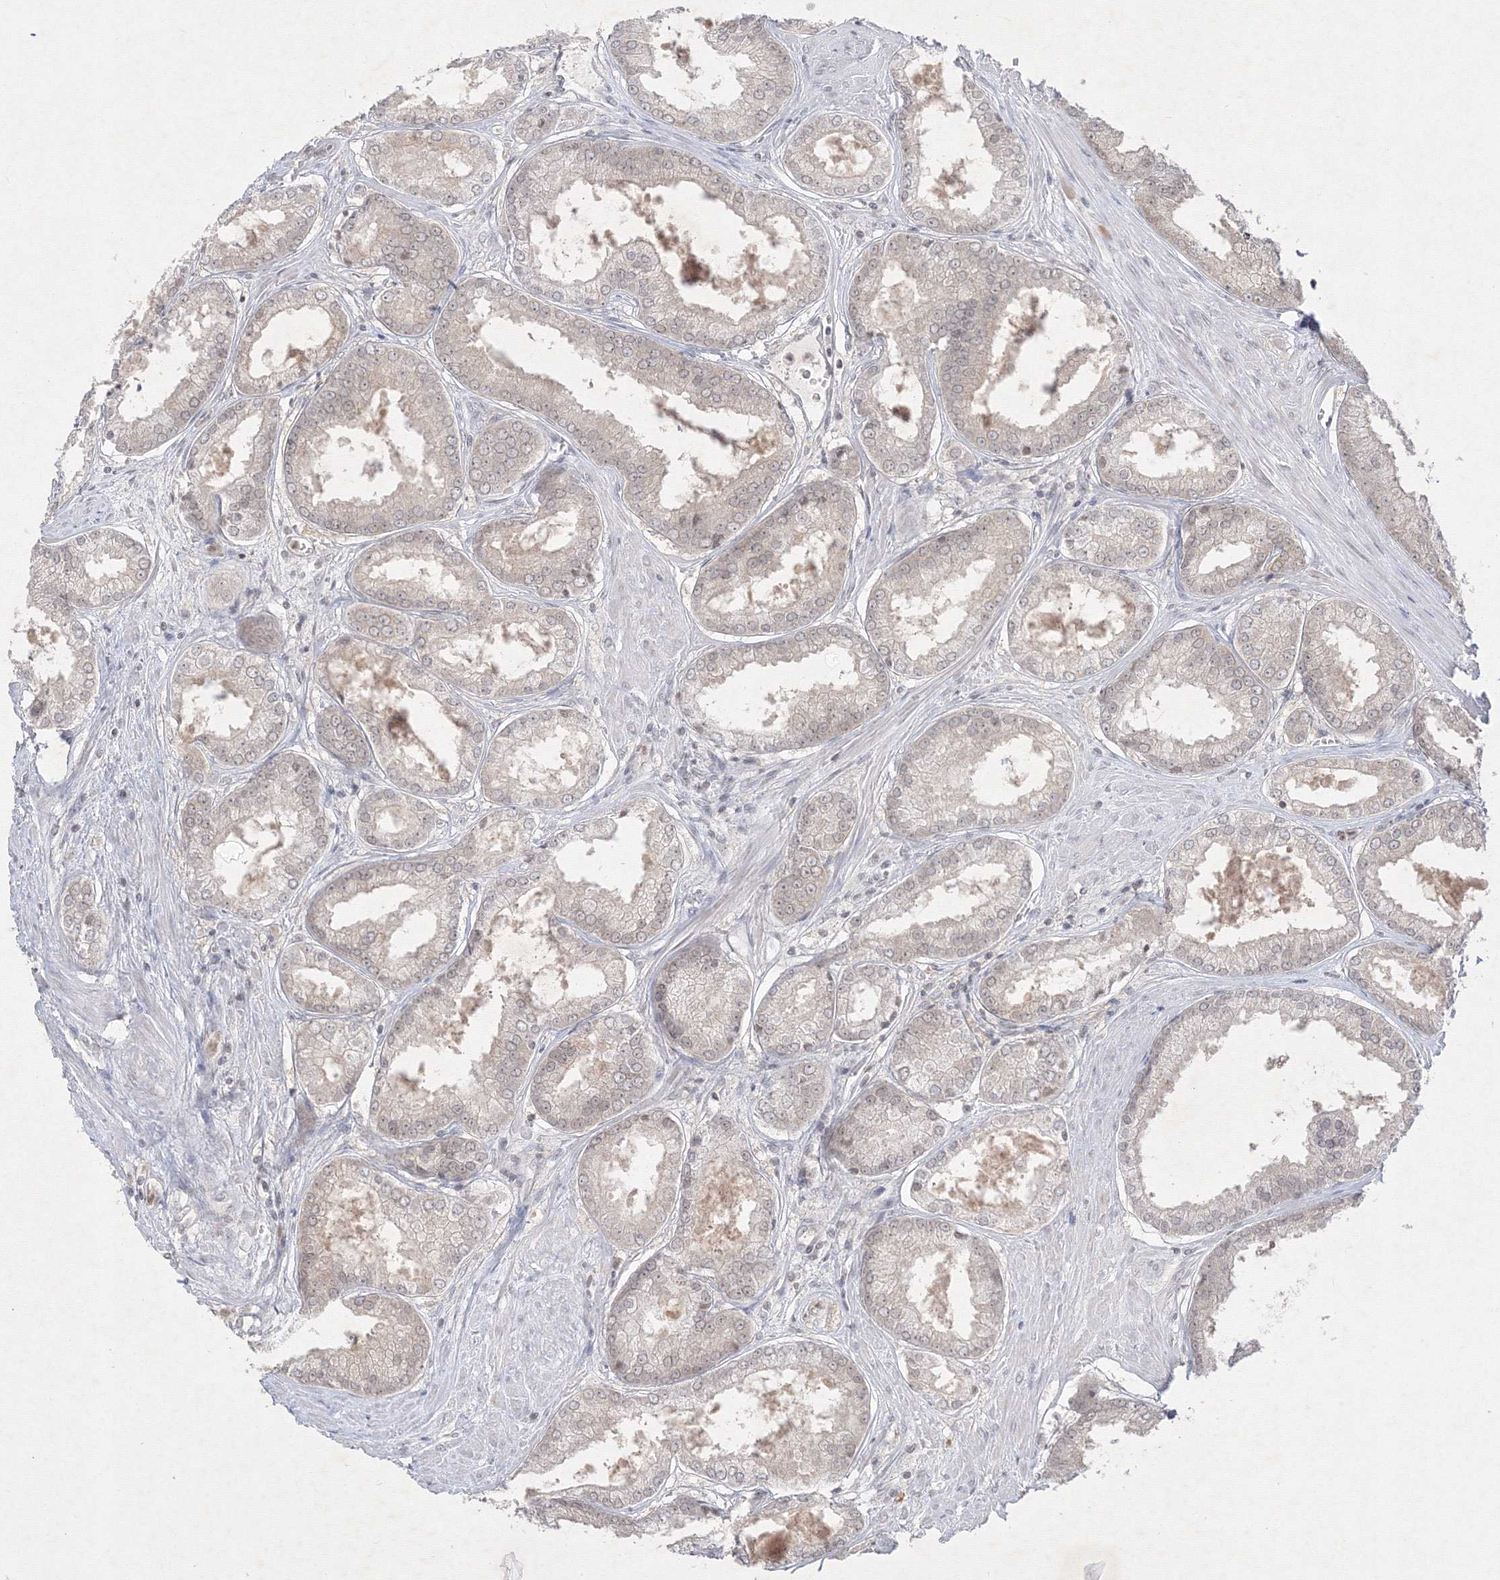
{"staining": {"intensity": "weak", "quantity": "25%-75%", "location": "cytoplasmic/membranous,nuclear"}, "tissue": "prostate cancer", "cell_type": "Tumor cells", "image_type": "cancer", "snomed": [{"axis": "morphology", "description": "Adenocarcinoma, Low grade"}, {"axis": "topography", "description": "Prostate"}], "caption": "Immunohistochemical staining of prostate adenocarcinoma (low-grade) demonstrates weak cytoplasmic/membranous and nuclear protein staining in approximately 25%-75% of tumor cells.", "gene": "NXPE3", "patient": {"sex": "male", "age": 64}}